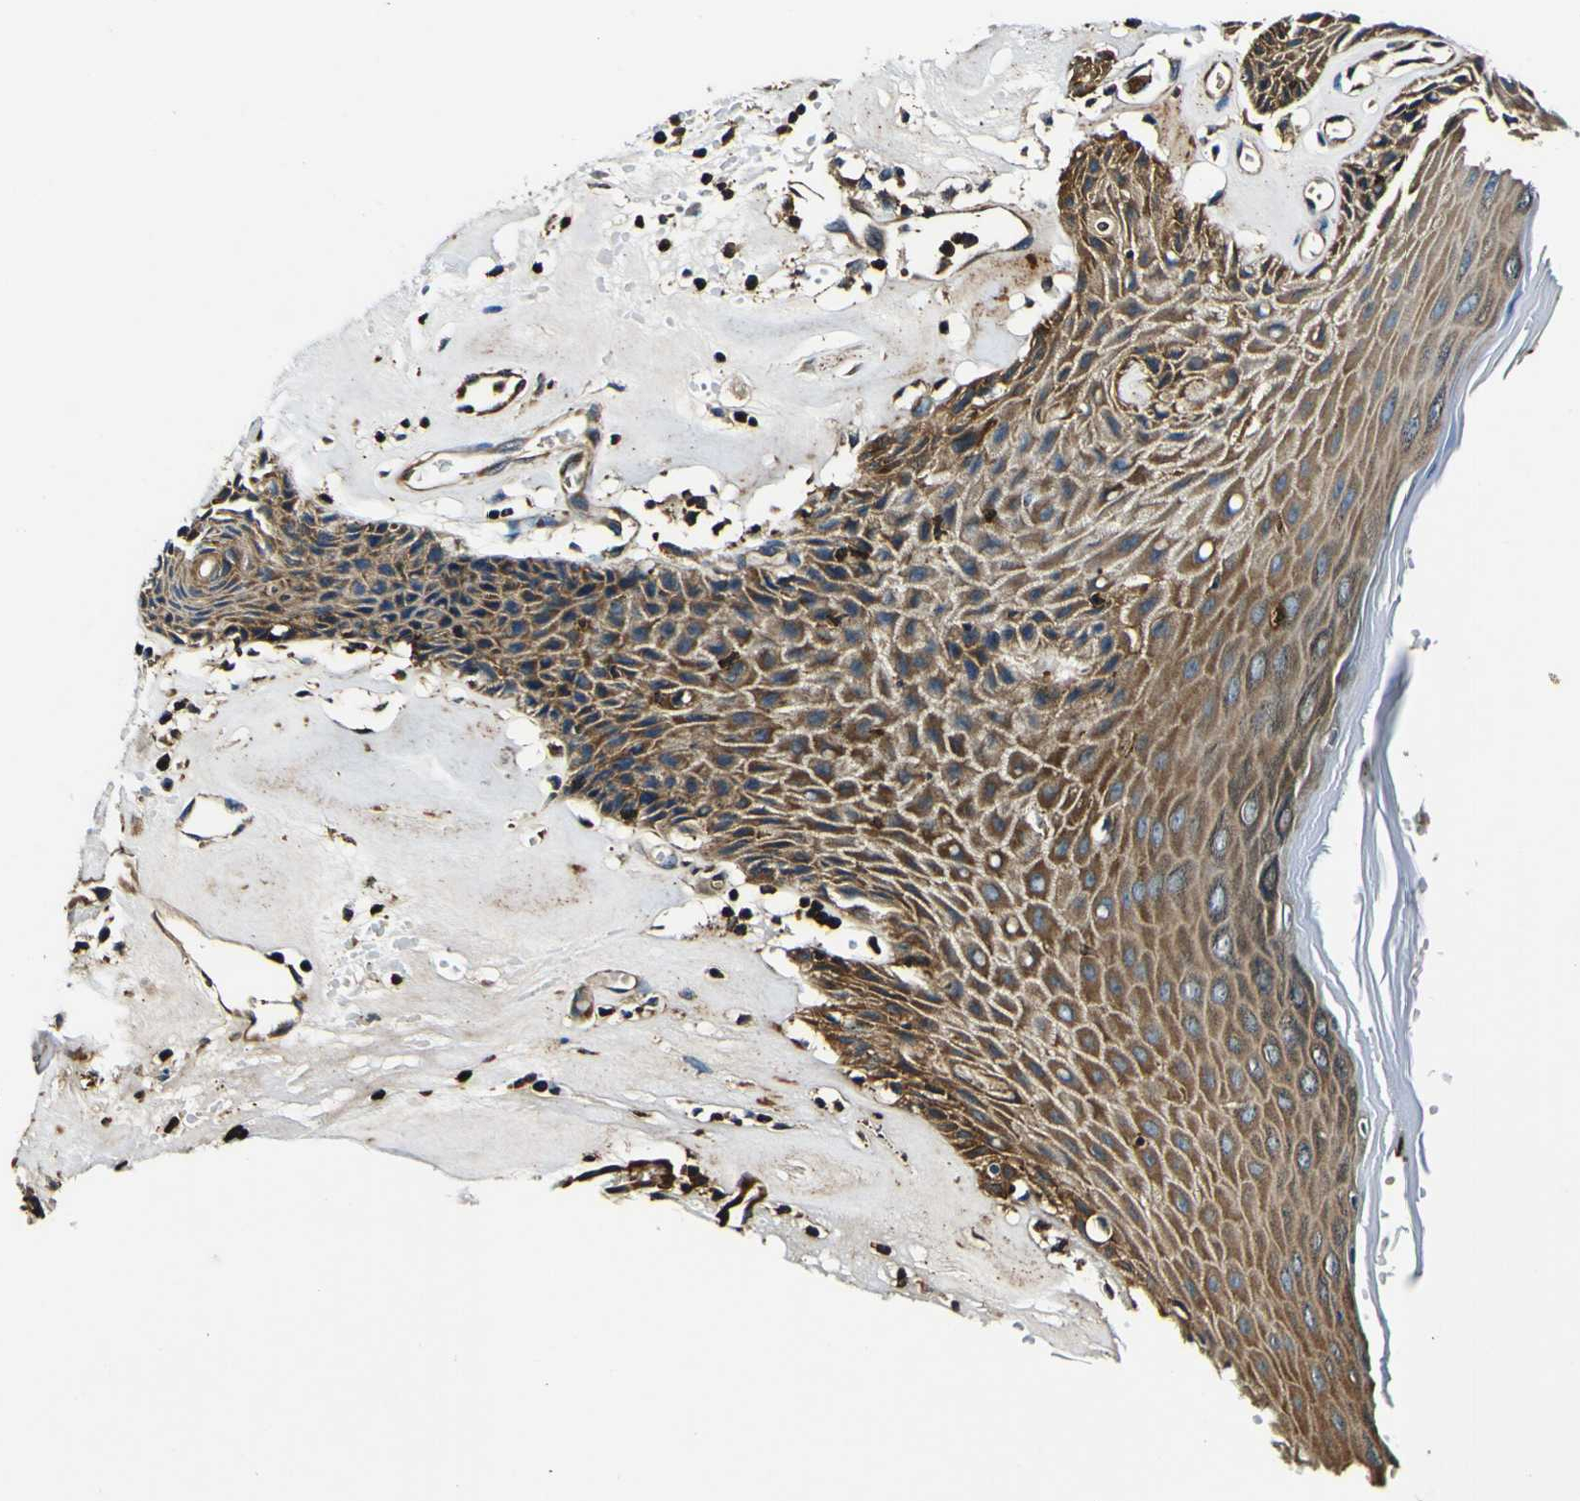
{"staining": {"intensity": "moderate", "quantity": ">75%", "location": "cytoplasmic/membranous"}, "tissue": "skin", "cell_type": "Epidermal cells", "image_type": "normal", "snomed": [{"axis": "morphology", "description": "Normal tissue, NOS"}, {"axis": "morphology", "description": "Inflammation, NOS"}, {"axis": "topography", "description": "Vulva"}], "caption": "A photomicrograph of skin stained for a protein shows moderate cytoplasmic/membranous brown staining in epidermal cells.", "gene": "RHOT2", "patient": {"sex": "female", "age": 84}}